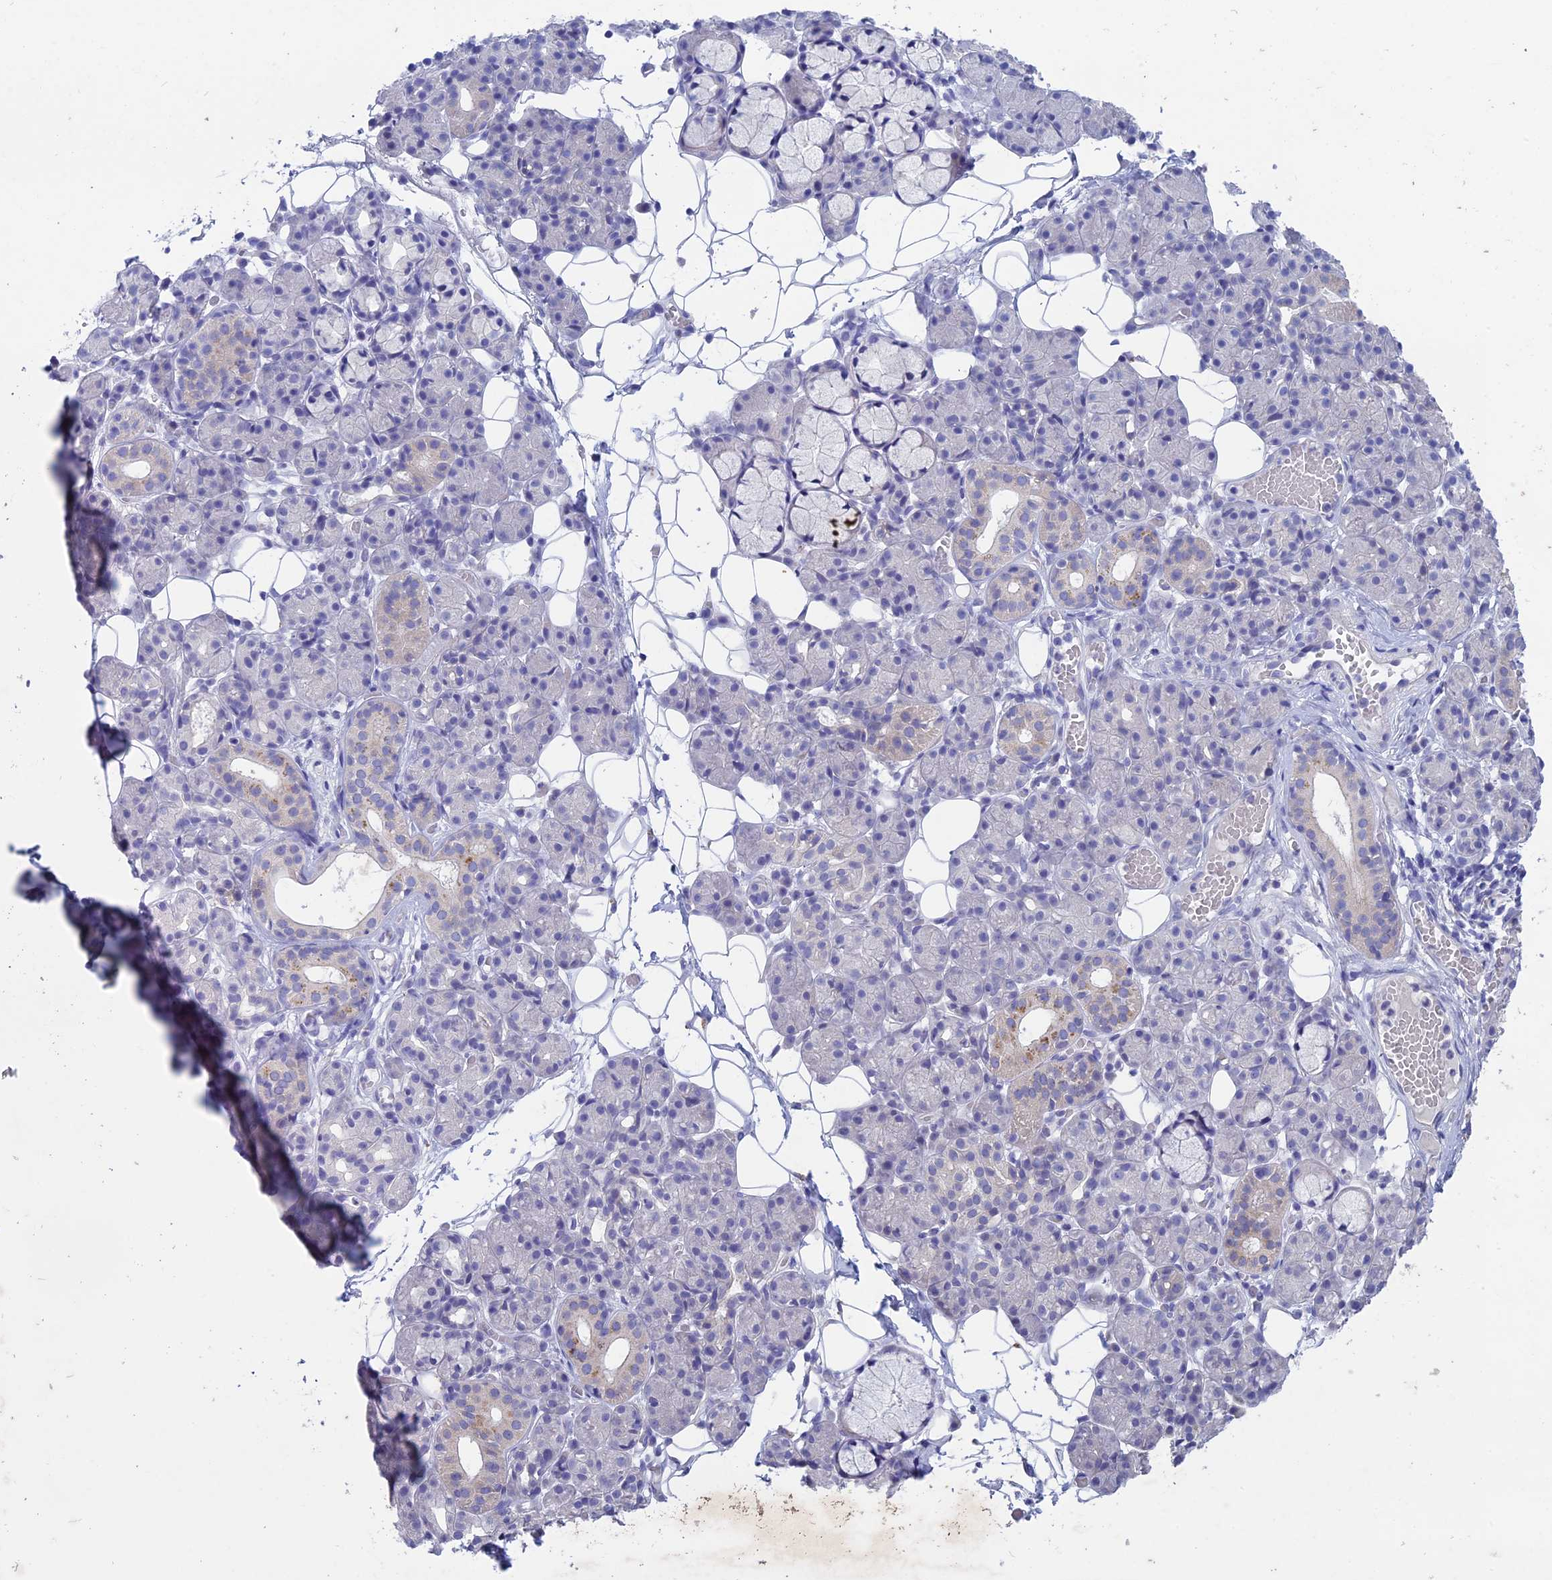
{"staining": {"intensity": "negative", "quantity": "none", "location": "none"}, "tissue": "salivary gland", "cell_type": "Glandular cells", "image_type": "normal", "snomed": [{"axis": "morphology", "description": "Normal tissue, NOS"}, {"axis": "topography", "description": "Salivary gland"}], "caption": "Glandular cells show no significant expression in unremarkable salivary gland.", "gene": "BTBD19", "patient": {"sex": "male", "age": 63}}